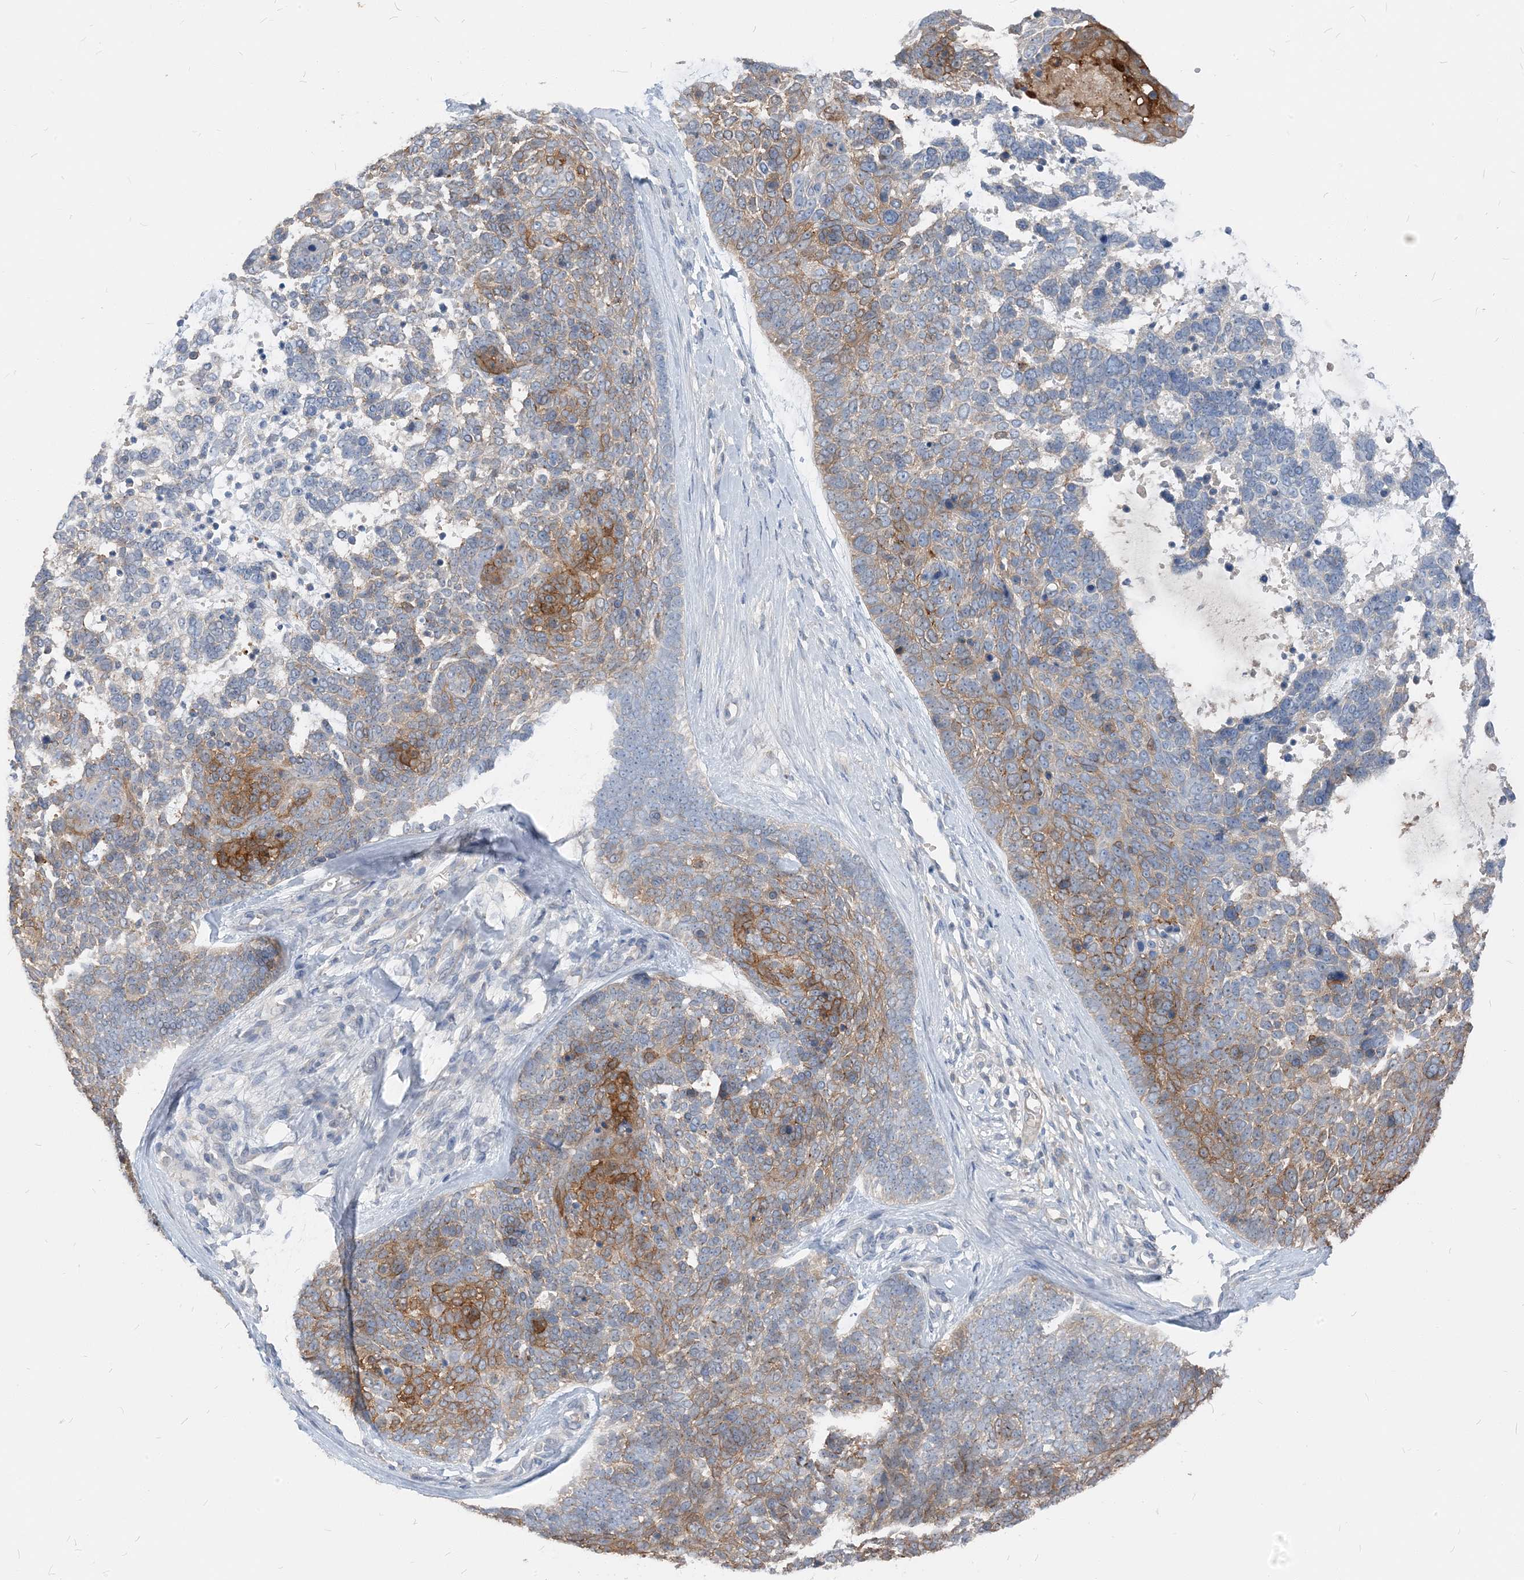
{"staining": {"intensity": "moderate", "quantity": "25%-75%", "location": "cytoplasmic/membranous"}, "tissue": "skin cancer", "cell_type": "Tumor cells", "image_type": "cancer", "snomed": [{"axis": "morphology", "description": "Basal cell carcinoma"}, {"axis": "topography", "description": "Skin"}], "caption": "This is an image of immunohistochemistry (IHC) staining of basal cell carcinoma (skin), which shows moderate positivity in the cytoplasmic/membranous of tumor cells.", "gene": "NCOA7", "patient": {"sex": "female", "age": 81}}